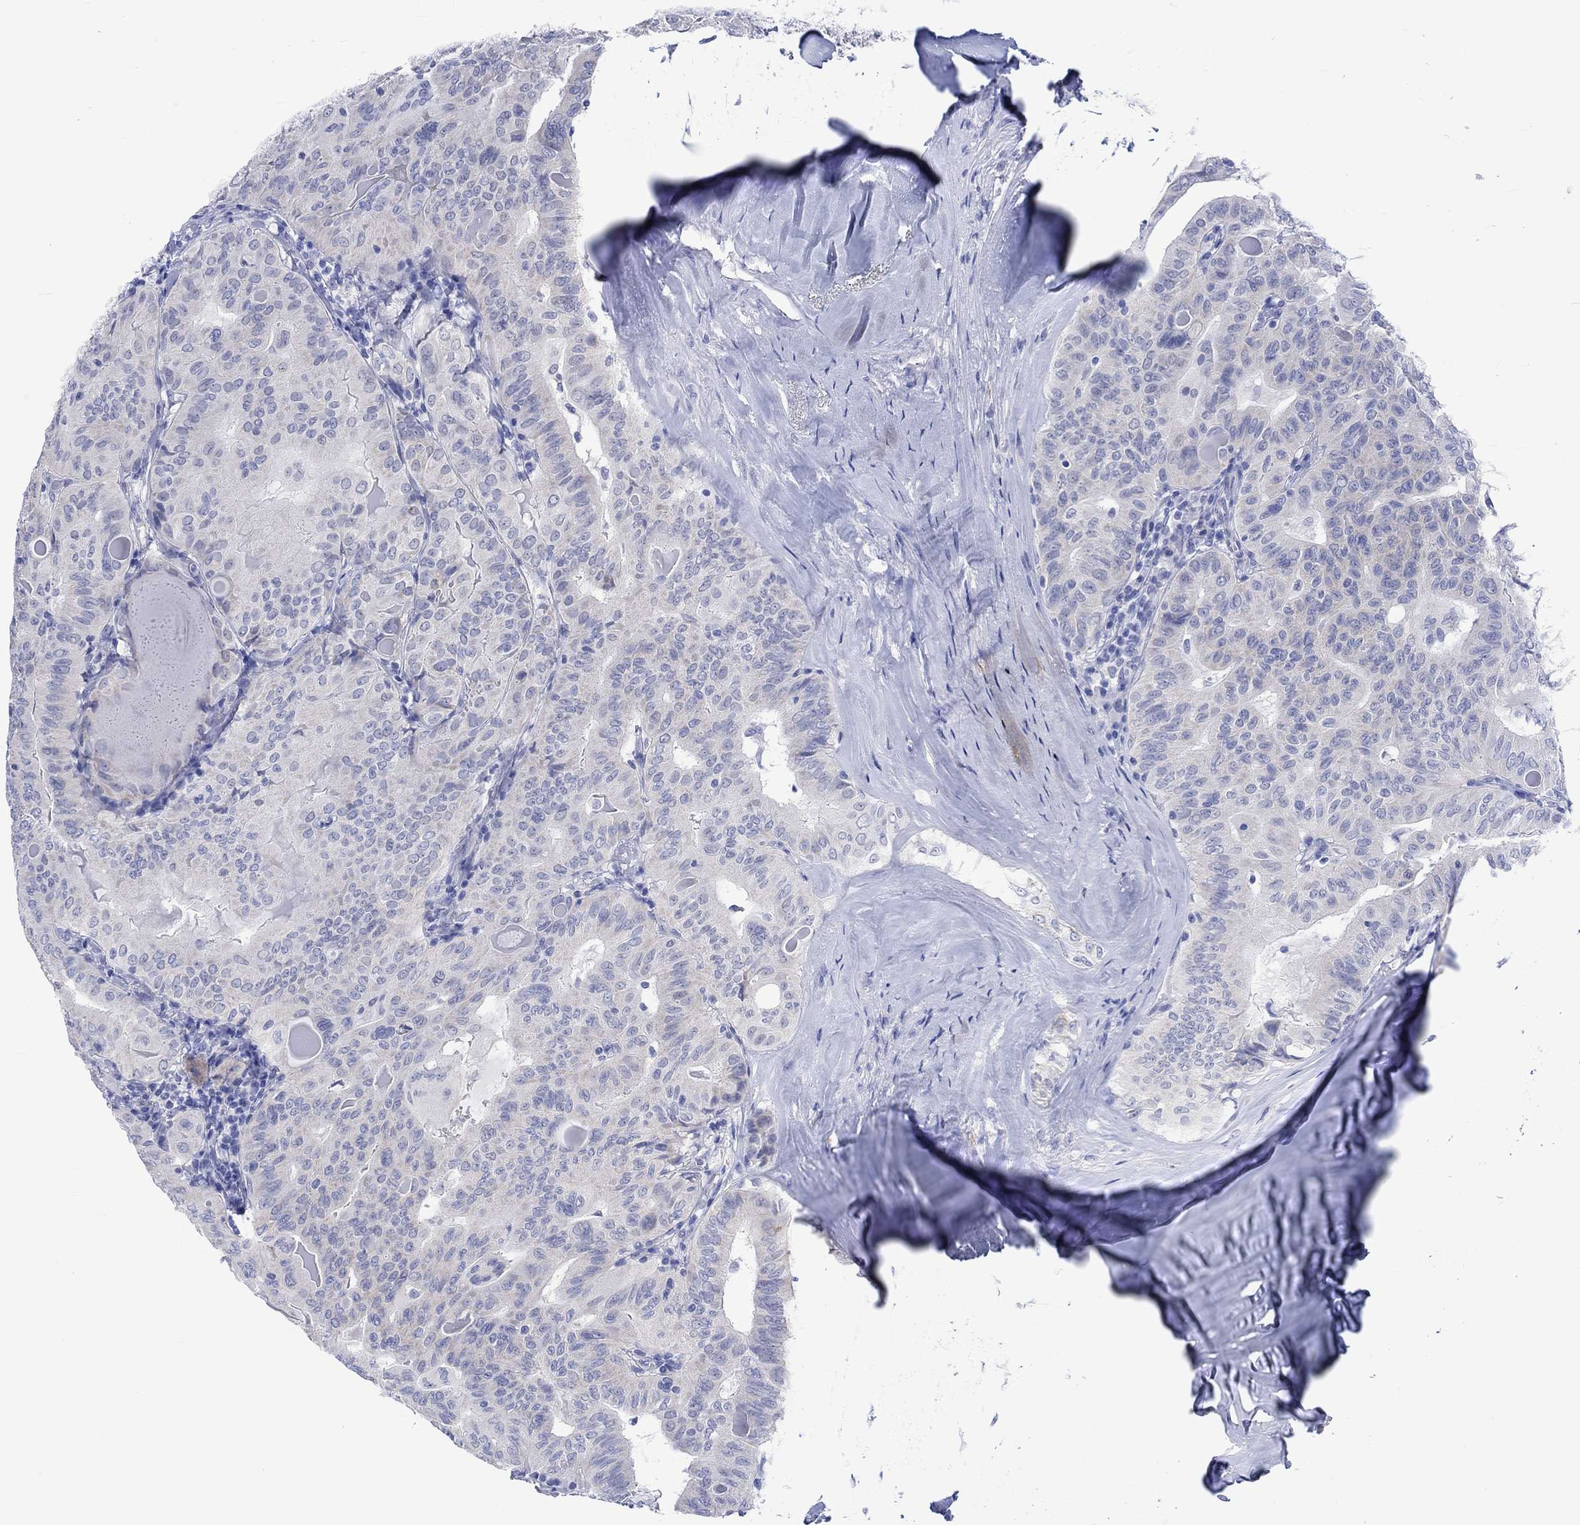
{"staining": {"intensity": "negative", "quantity": "none", "location": "none"}, "tissue": "thyroid cancer", "cell_type": "Tumor cells", "image_type": "cancer", "snomed": [{"axis": "morphology", "description": "Papillary adenocarcinoma, NOS"}, {"axis": "topography", "description": "Thyroid gland"}], "caption": "An immunohistochemistry photomicrograph of thyroid cancer (papillary adenocarcinoma) is shown. There is no staining in tumor cells of thyroid cancer (papillary adenocarcinoma).", "gene": "KLHL33", "patient": {"sex": "female", "age": 68}}